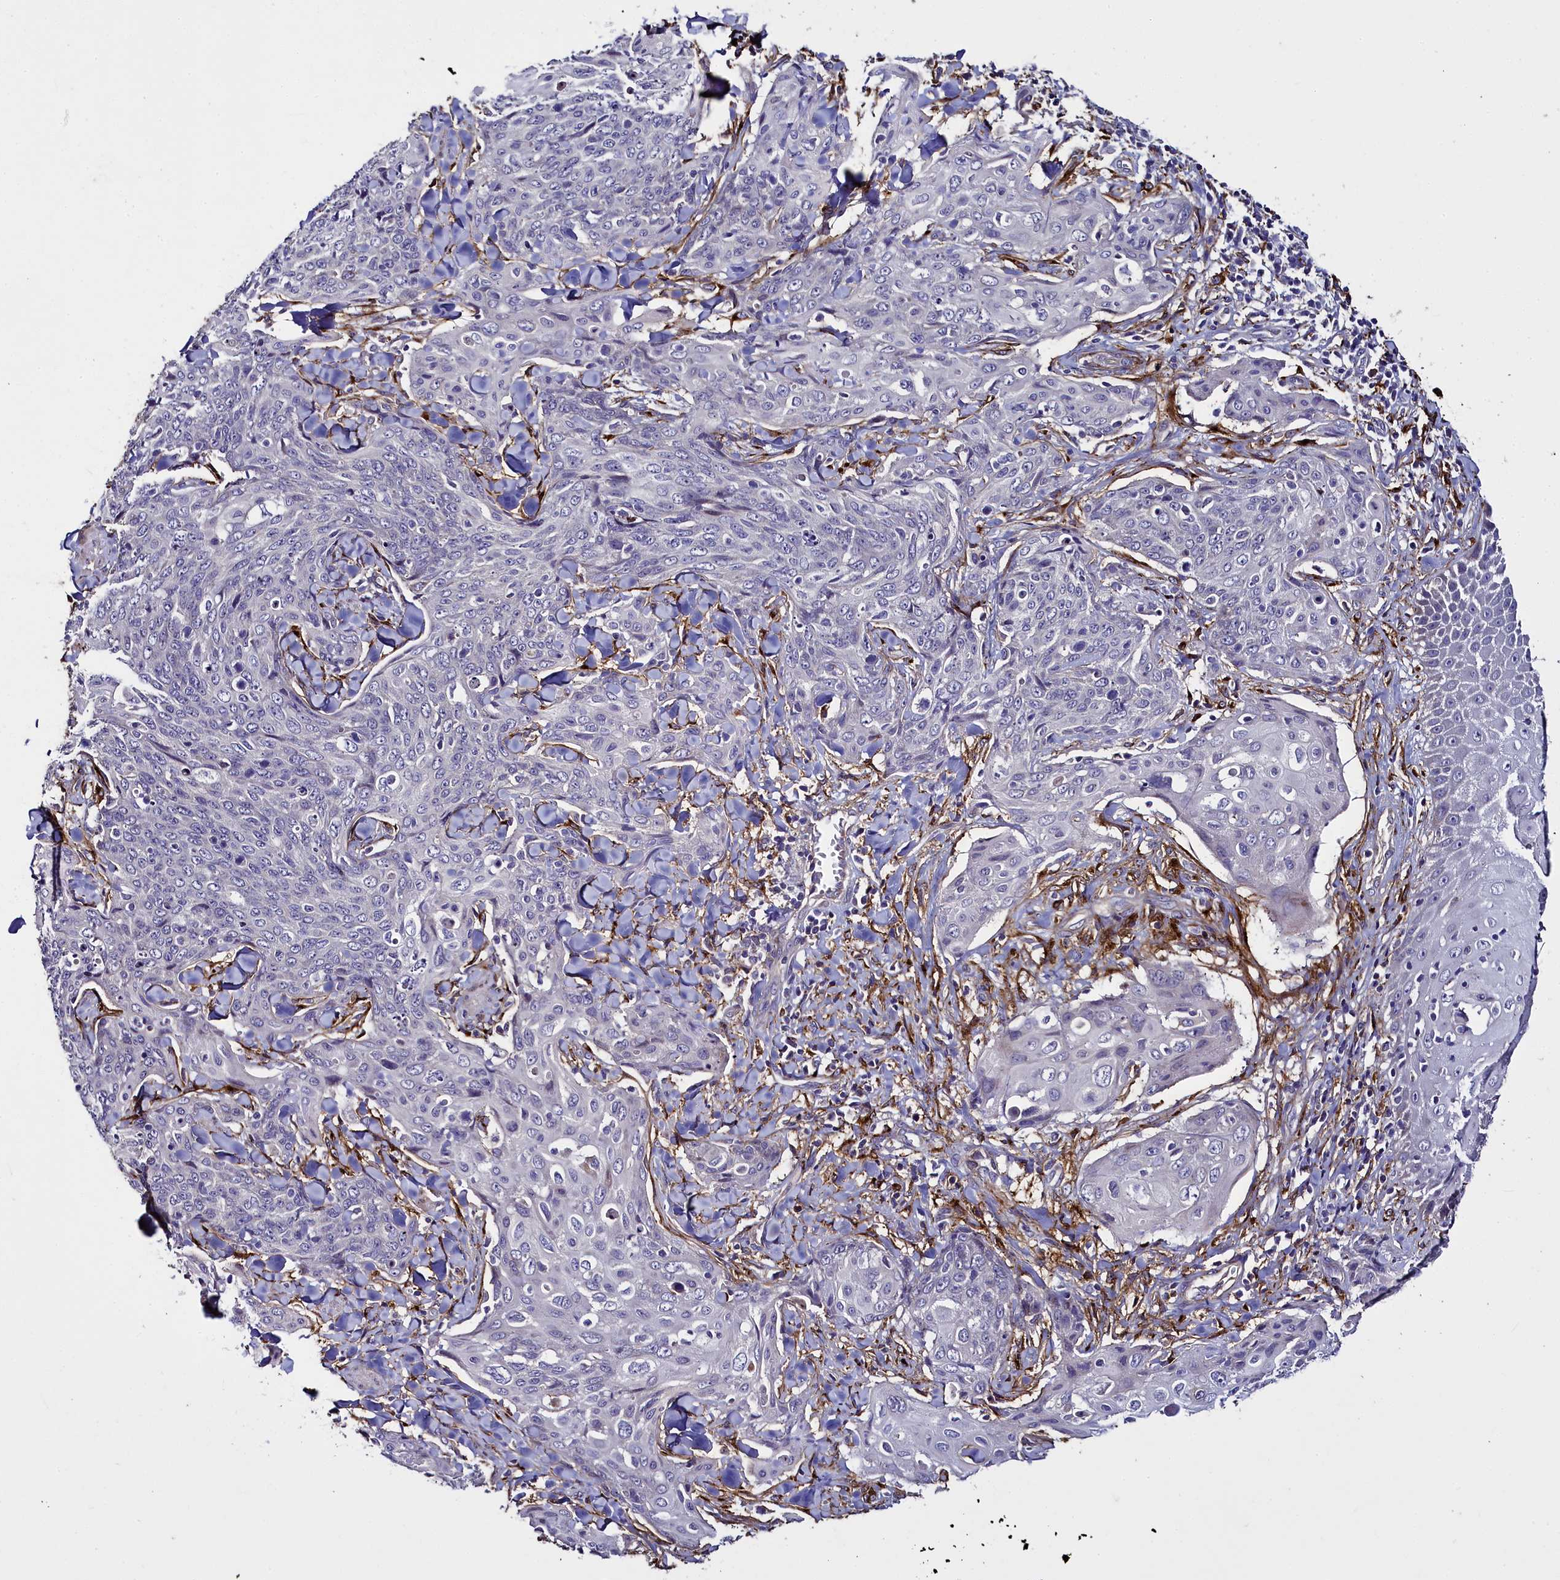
{"staining": {"intensity": "negative", "quantity": "none", "location": "none"}, "tissue": "skin cancer", "cell_type": "Tumor cells", "image_type": "cancer", "snomed": [{"axis": "morphology", "description": "Squamous cell carcinoma, NOS"}, {"axis": "topography", "description": "Skin"}, {"axis": "topography", "description": "Vulva"}], "caption": "Image shows no protein staining in tumor cells of skin squamous cell carcinoma tissue.", "gene": "MRC2", "patient": {"sex": "female", "age": 85}}